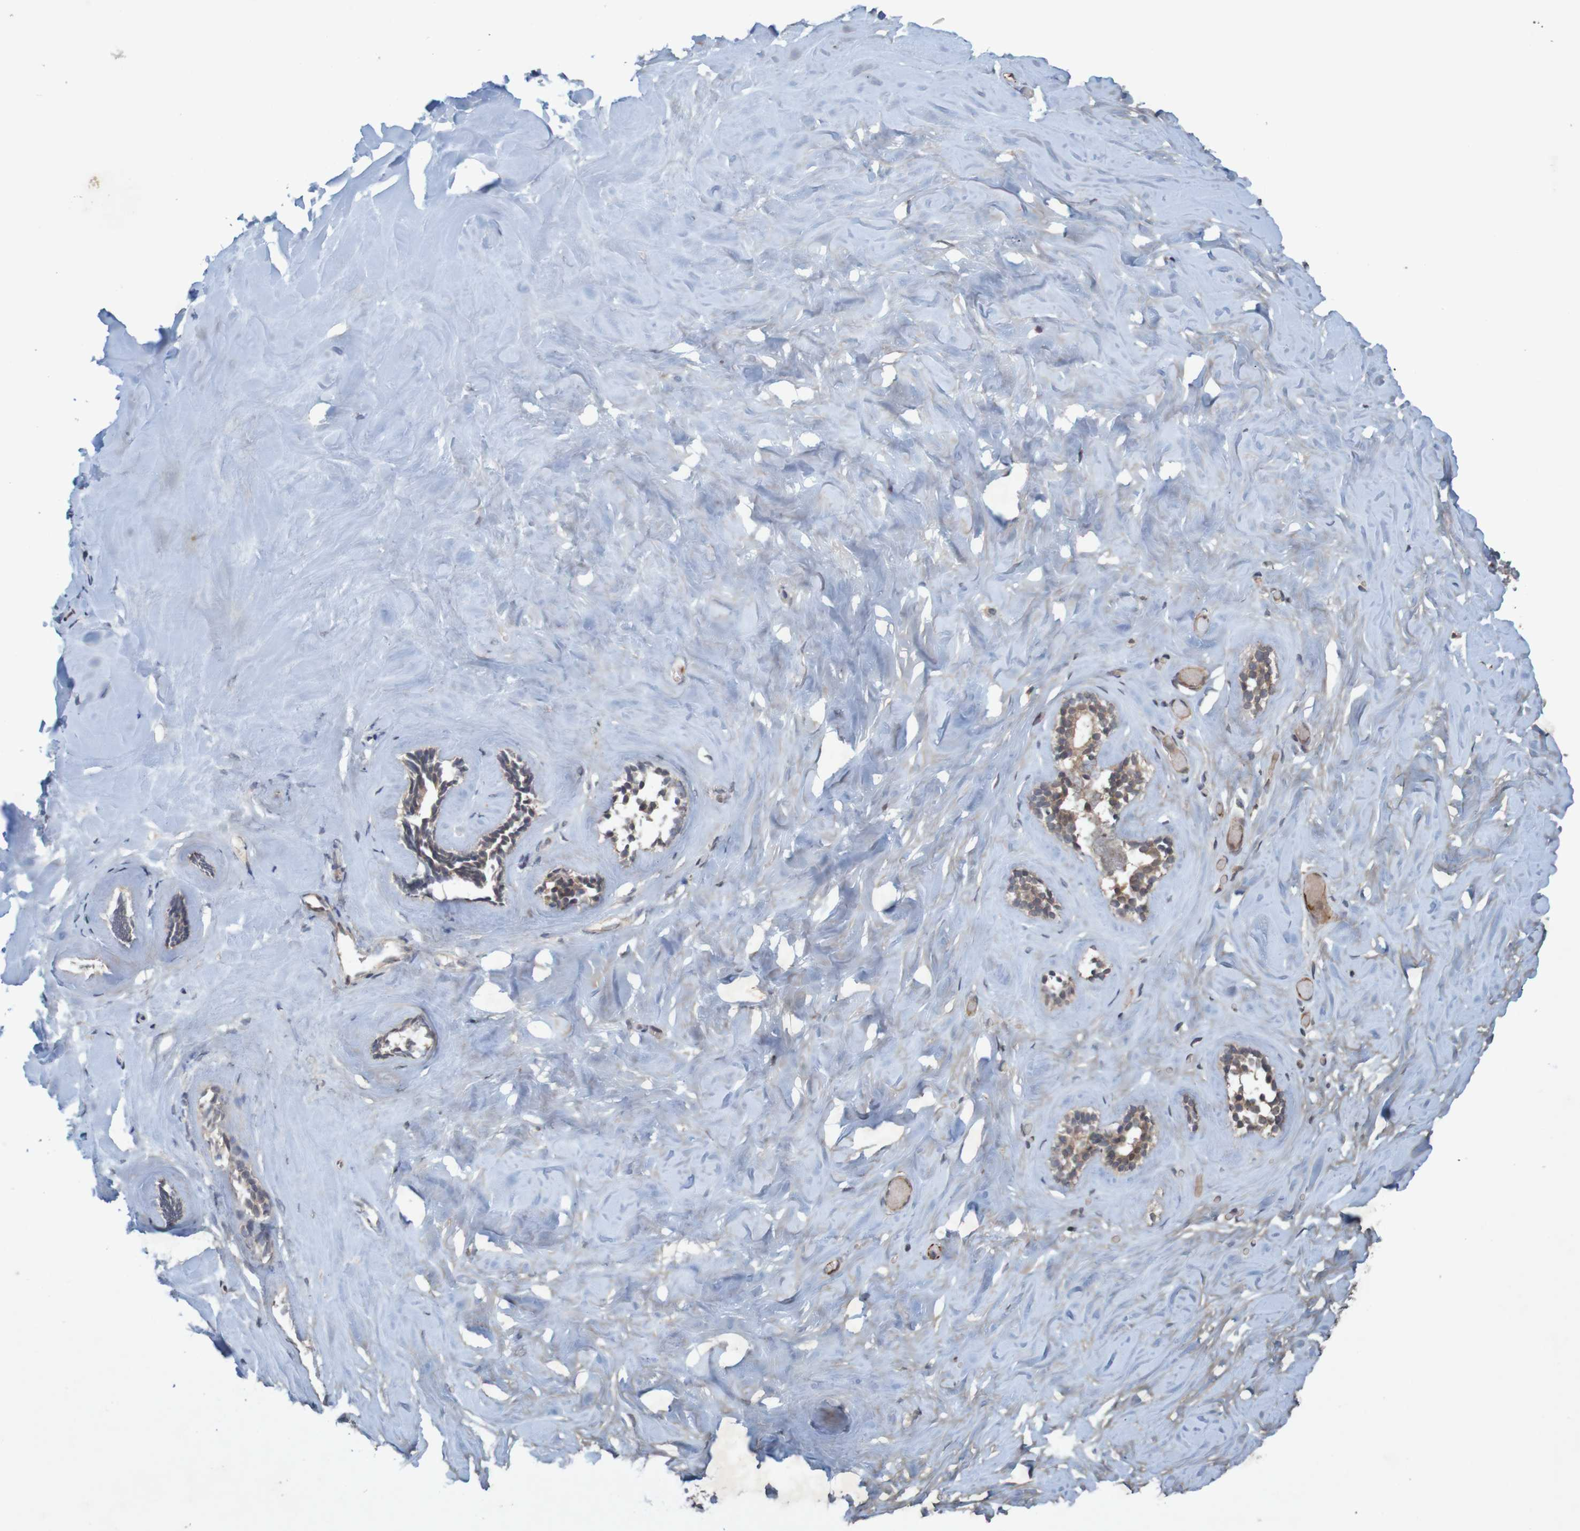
{"staining": {"intensity": "weak", "quantity": "25%-75%", "location": "cytoplasmic/membranous"}, "tissue": "breast", "cell_type": "Adipocytes", "image_type": "normal", "snomed": [{"axis": "morphology", "description": "Normal tissue, NOS"}, {"axis": "topography", "description": "Breast"}], "caption": "Immunohistochemistry (IHC) (DAB (3,3'-diaminobenzidine)) staining of normal breast reveals weak cytoplasmic/membranous protein expression in approximately 25%-75% of adipocytes. (DAB = brown stain, brightfield microscopy at high magnification).", "gene": "ARHGEF11", "patient": {"sex": "female", "age": 75}}